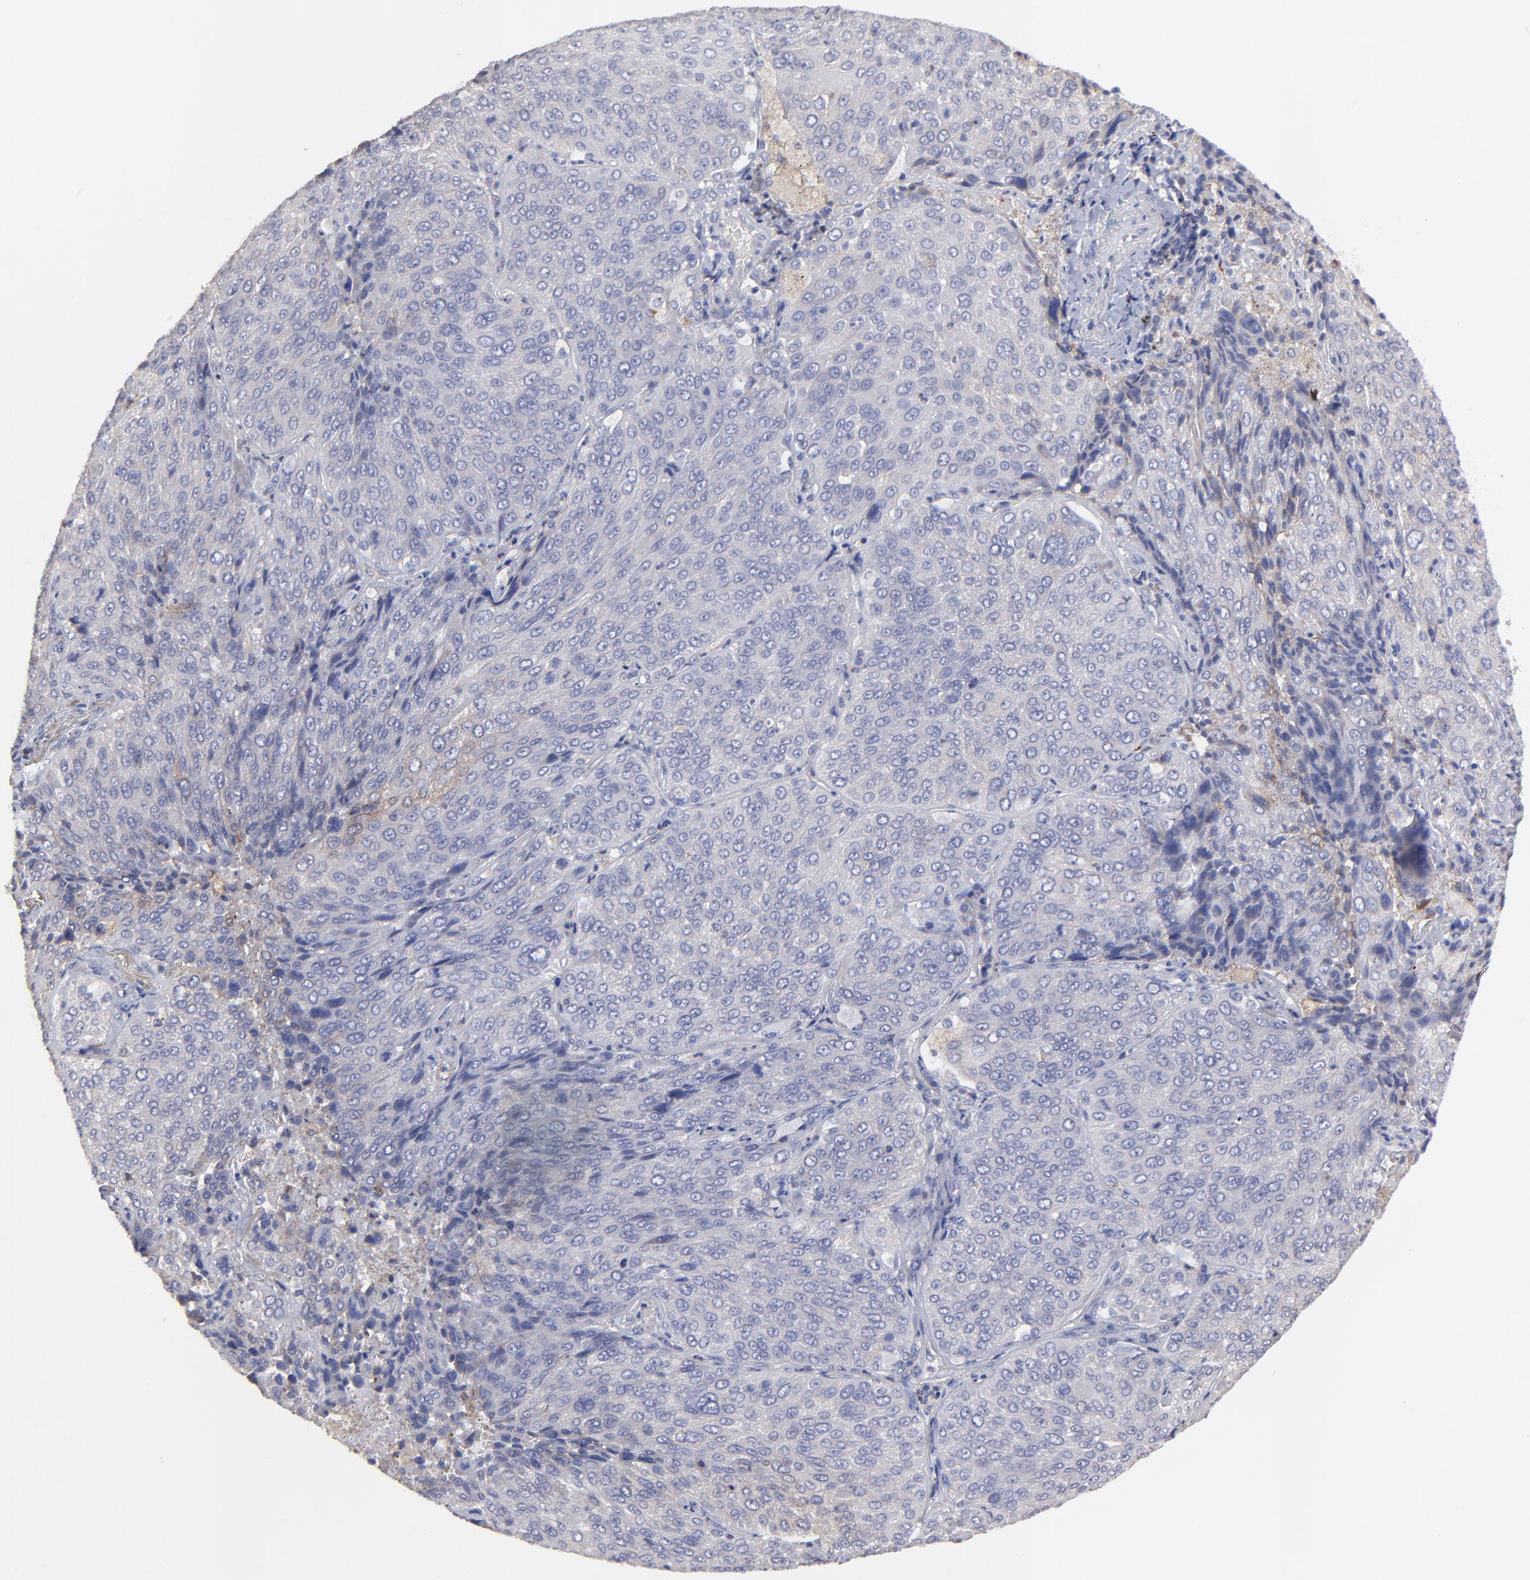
{"staining": {"intensity": "negative", "quantity": "none", "location": "none"}, "tissue": "lung cancer", "cell_type": "Tumor cells", "image_type": "cancer", "snomed": [{"axis": "morphology", "description": "Squamous cell carcinoma, NOS"}, {"axis": "topography", "description": "Lung"}], "caption": "A high-resolution photomicrograph shows immunohistochemistry staining of lung cancer, which reveals no significant positivity in tumor cells.", "gene": "GCSAM", "patient": {"sex": "male", "age": 54}}